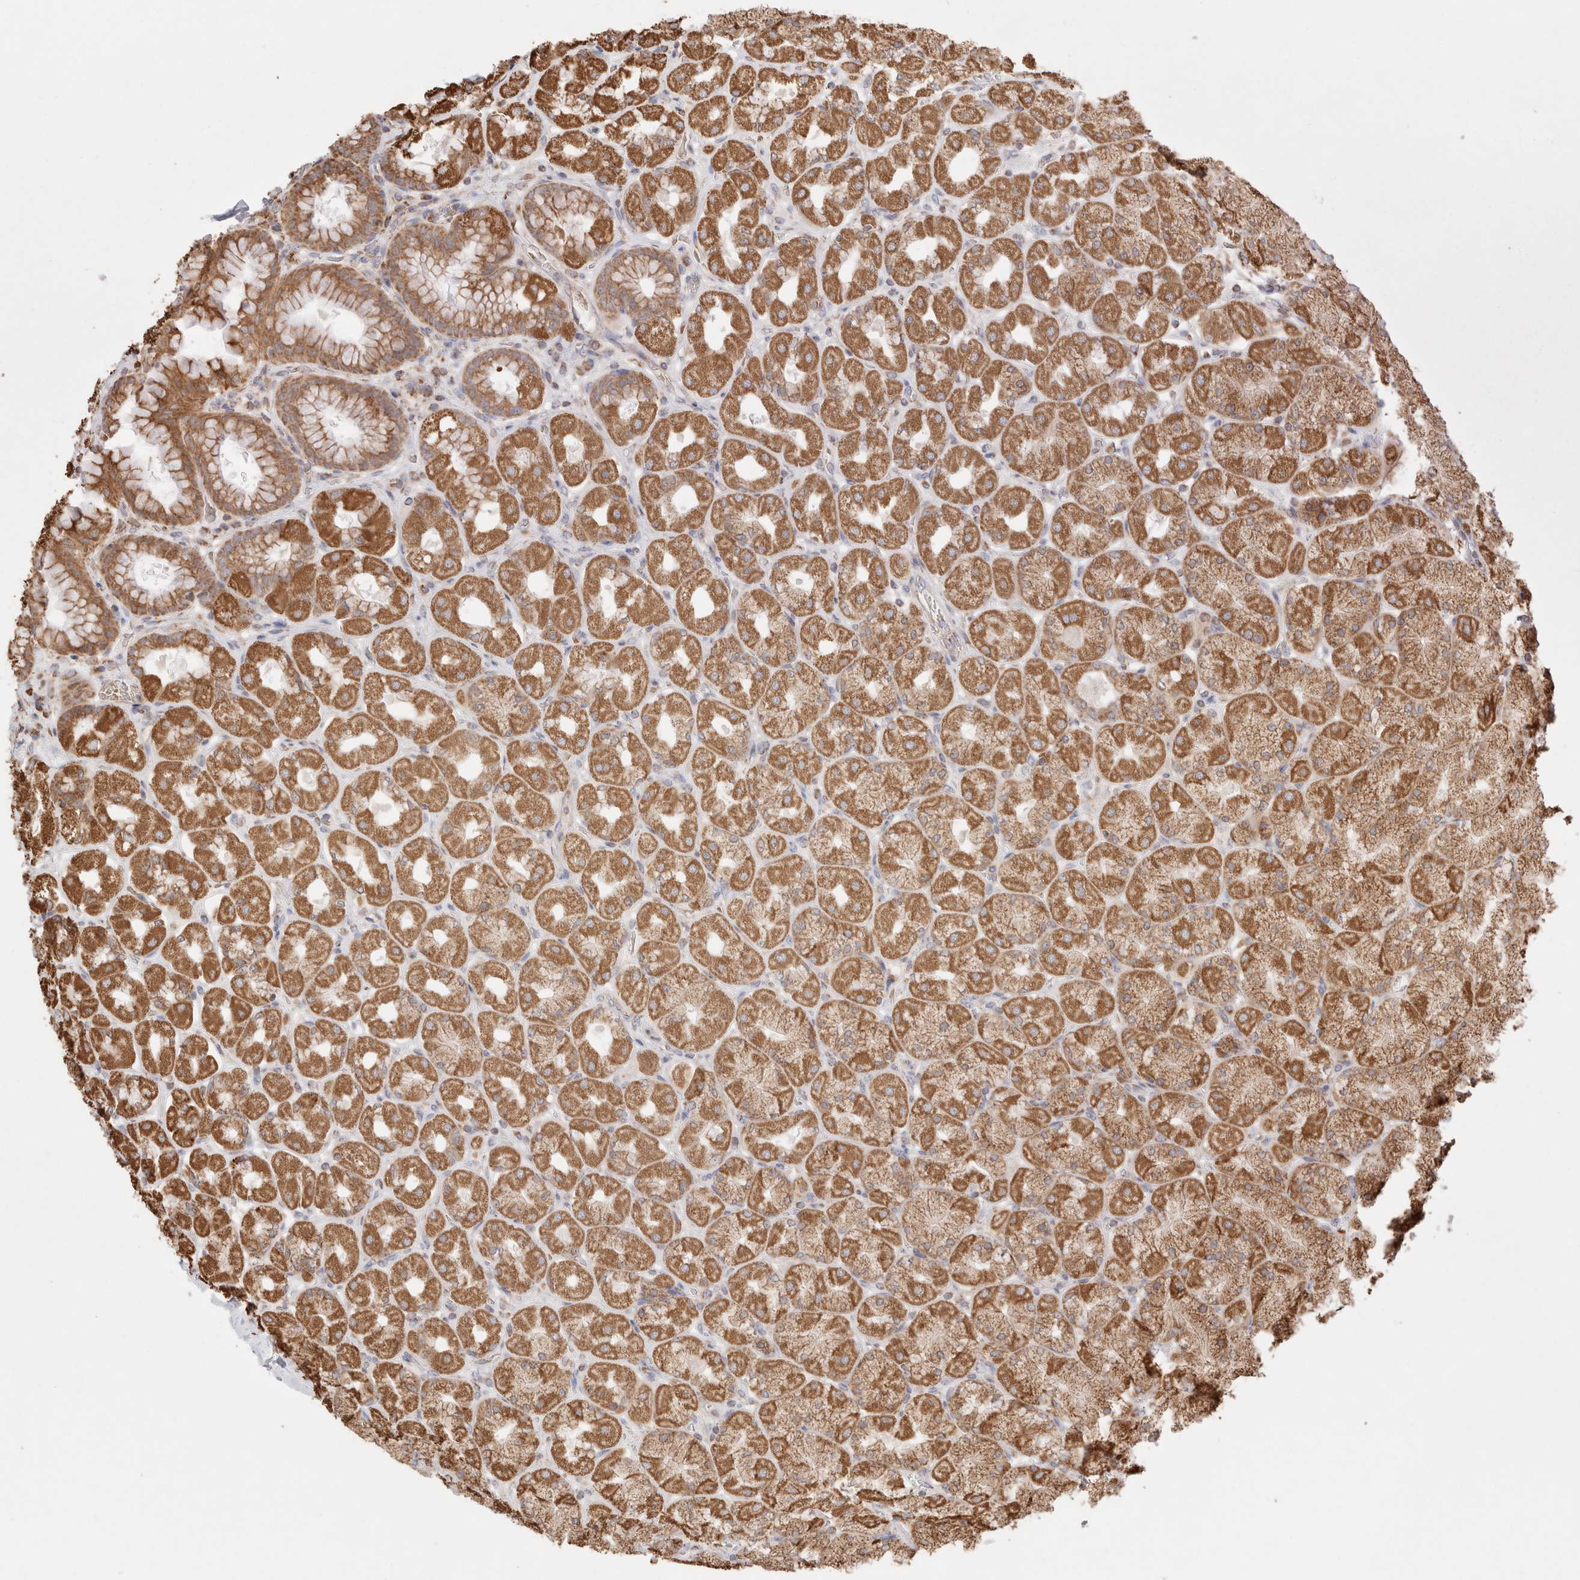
{"staining": {"intensity": "moderate", "quantity": ">75%", "location": "cytoplasmic/membranous"}, "tissue": "stomach", "cell_type": "Glandular cells", "image_type": "normal", "snomed": [{"axis": "morphology", "description": "Normal tissue, NOS"}, {"axis": "topography", "description": "Stomach, upper"}], "caption": "Immunohistochemical staining of benign stomach reveals medium levels of moderate cytoplasmic/membranous staining in about >75% of glandular cells.", "gene": "TMPPE", "patient": {"sex": "female", "age": 56}}